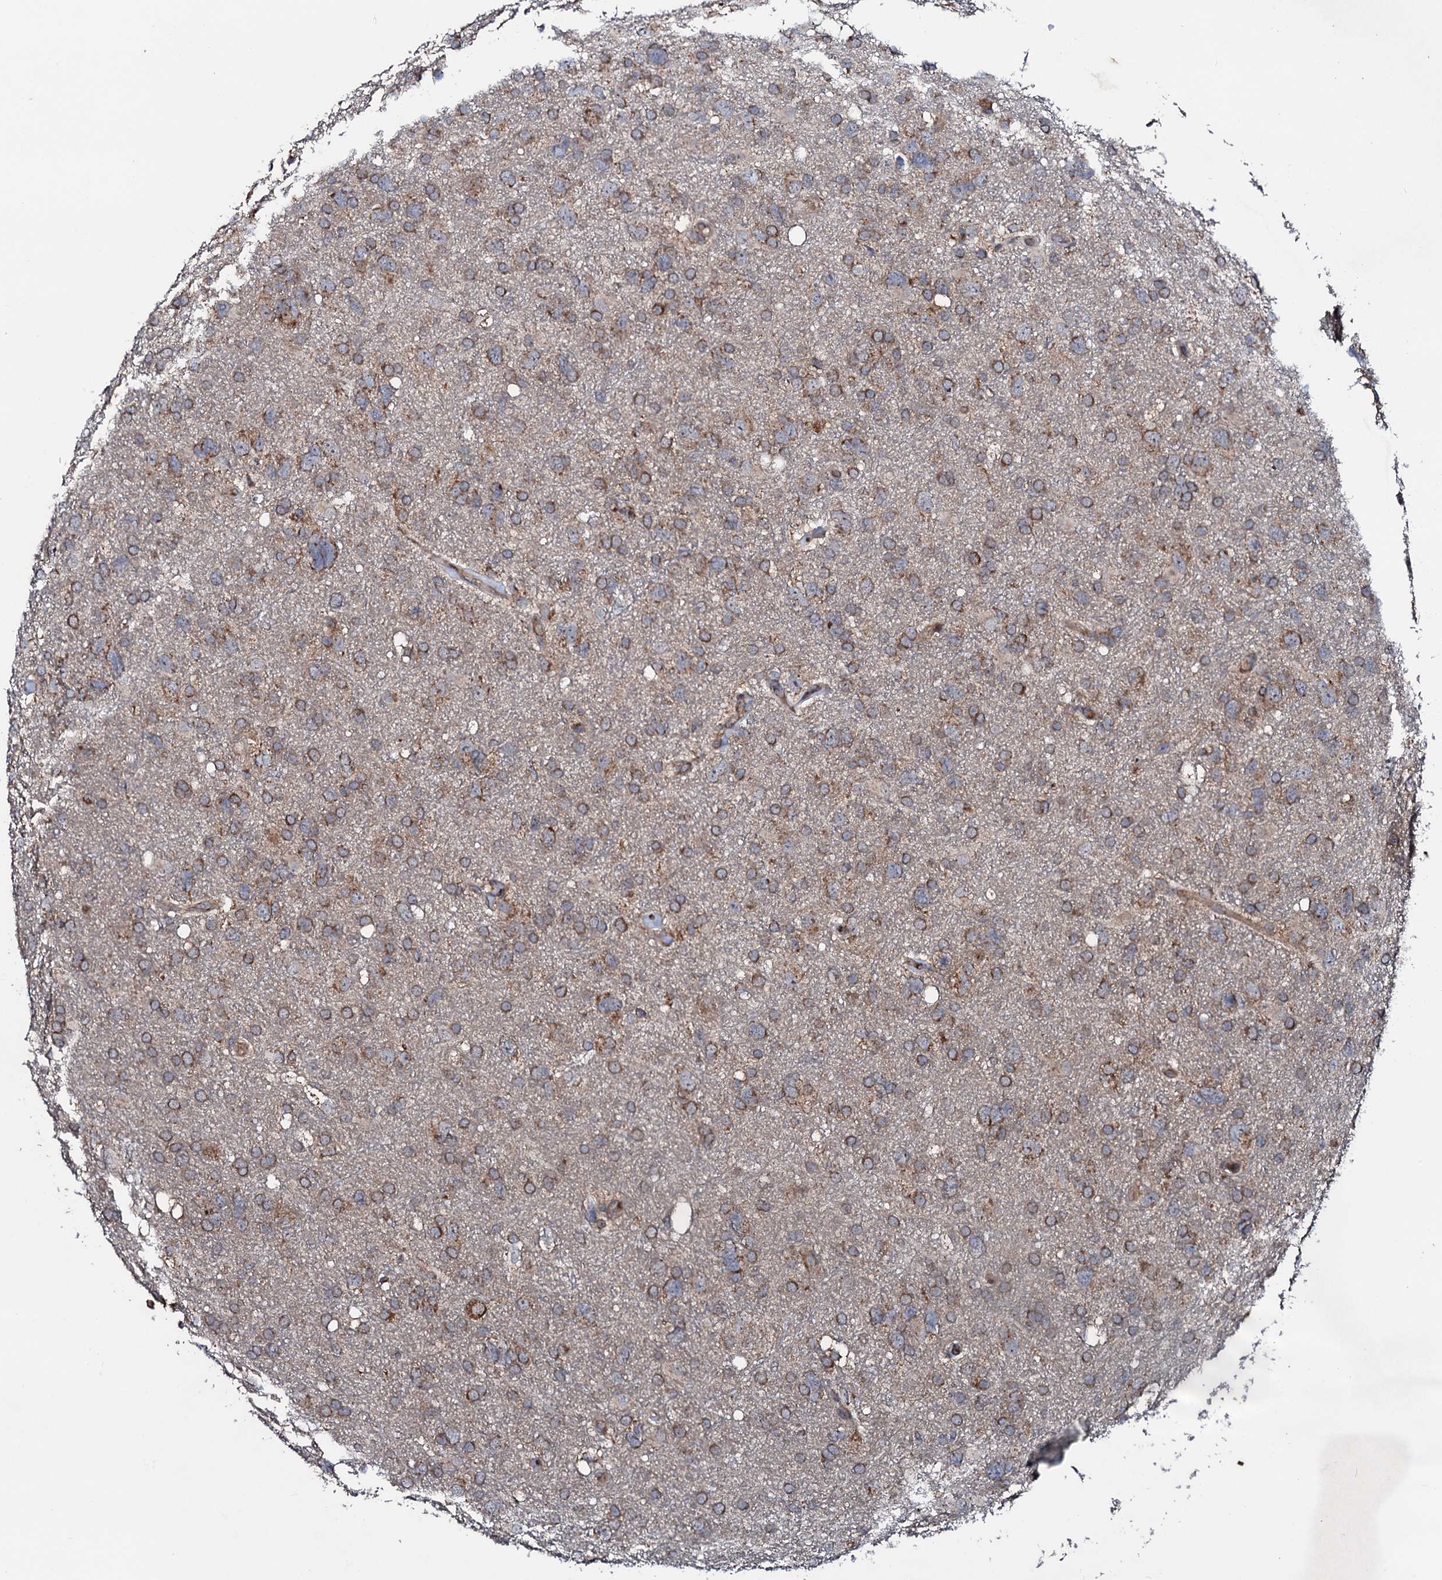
{"staining": {"intensity": "moderate", "quantity": ">75%", "location": "cytoplasmic/membranous"}, "tissue": "glioma", "cell_type": "Tumor cells", "image_type": "cancer", "snomed": [{"axis": "morphology", "description": "Glioma, malignant, High grade"}, {"axis": "topography", "description": "Brain"}], "caption": "Human glioma stained with a brown dye exhibits moderate cytoplasmic/membranous positive staining in approximately >75% of tumor cells.", "gene": "SDHAF2", "patient": {"sex": "male", "age": 61}}